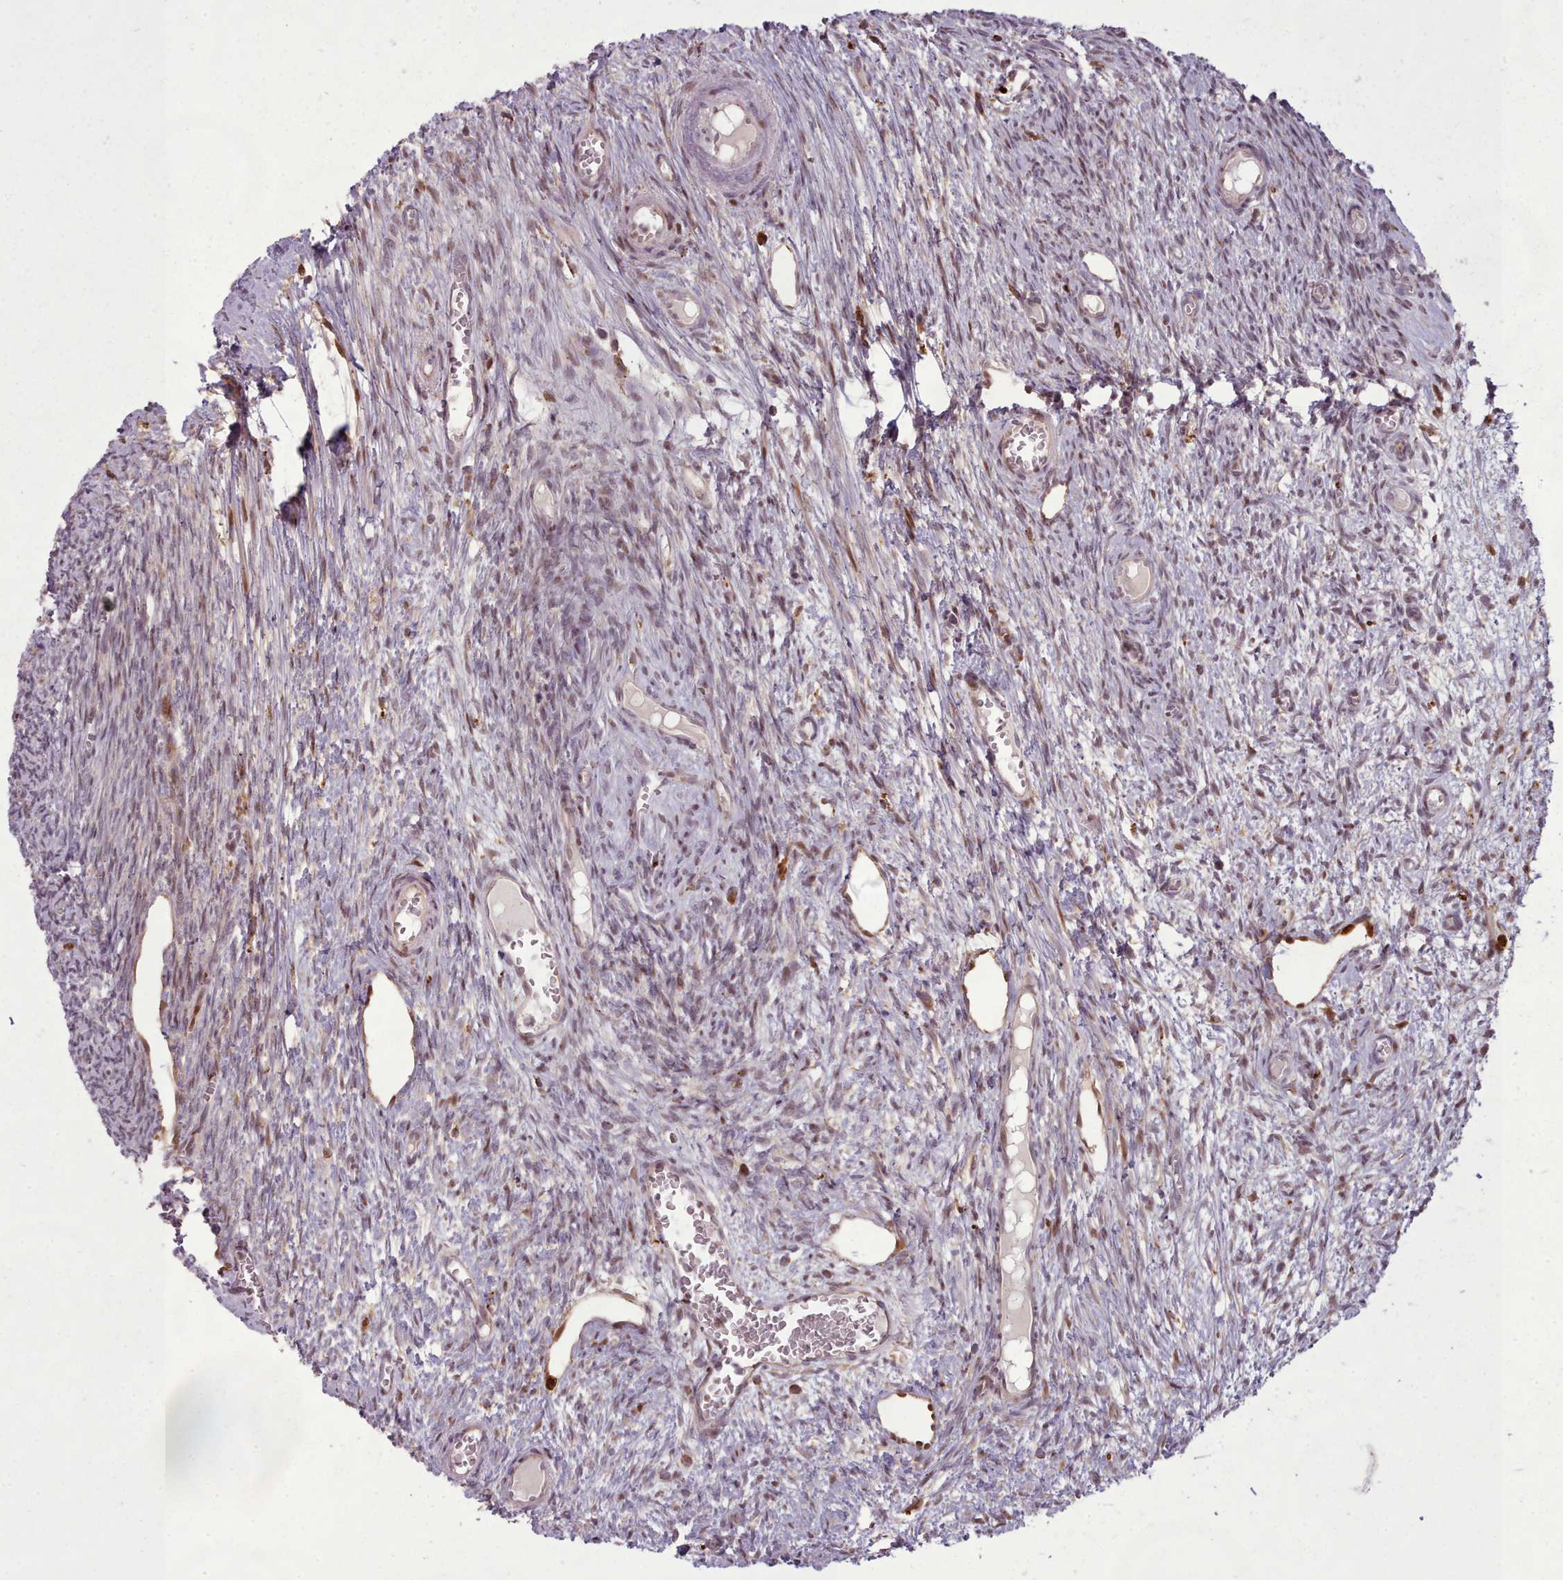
{"staining": {"intensity": "weak", "quantity": "25%-75%", "location": "cytoplasmic/membranous"}, "tissue": "ovary", "cell_type": "Ovarian stroma cells", "image_type": "normal", "snomed": [{"axis": "morphology", "description": "Normal tissue, NOS"}, {"axis": "topography", "description": "Ovary"}], "caption": "Normal ovary reveals weak cytoplasmic/membranous positivity in approximately 25%-75% of ovarian stroma cells, visualized by immunohistochemistry.", "gene": "LGALS9B", "patient": {"sex": "female", "age": 44}}